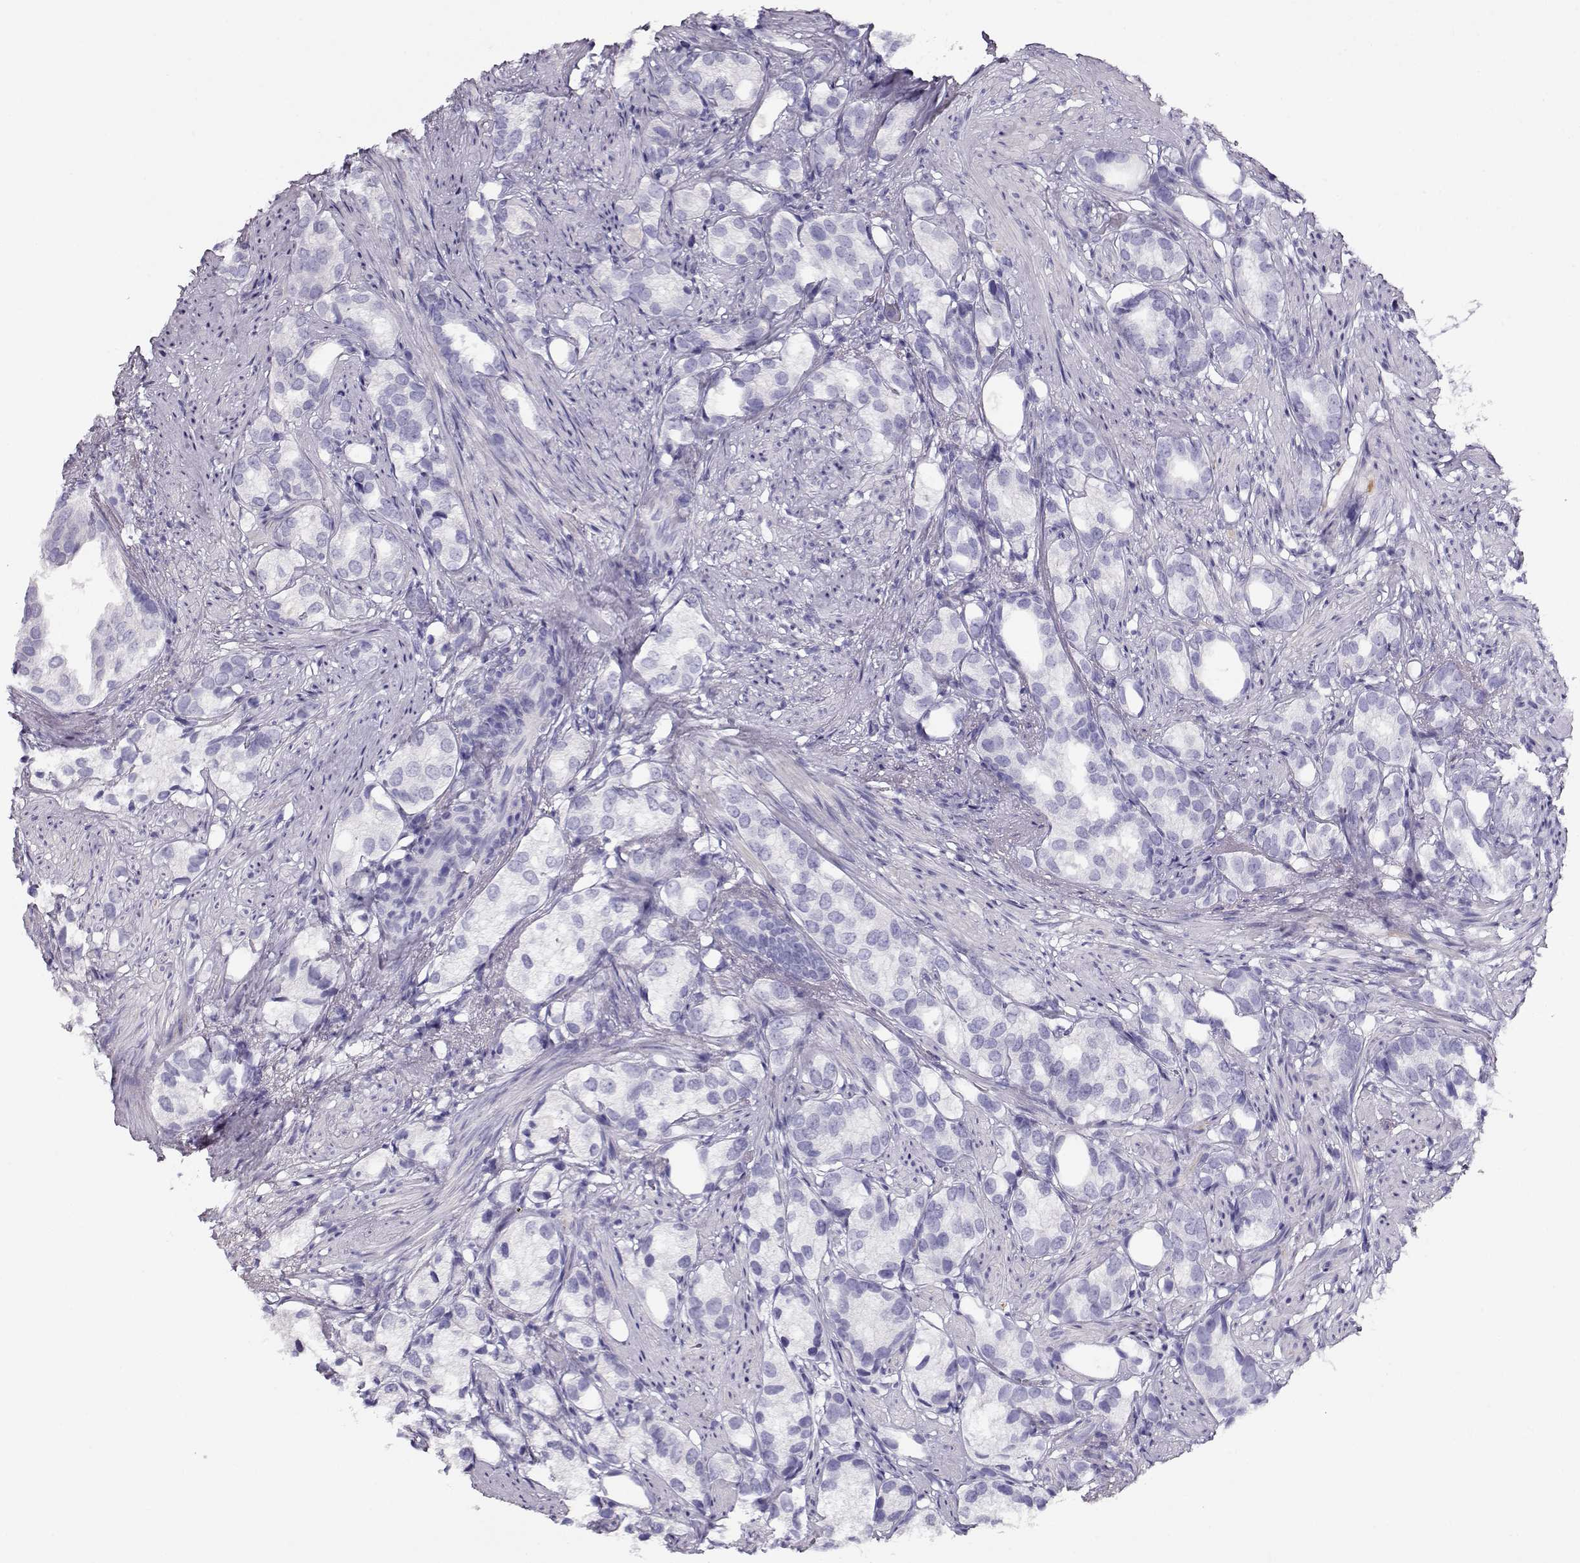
{"staining": {"intensity": "negative", "quantity": "none", "location": "none"}, "tissue": "prostate cancer", "cell_type": "Tumor cells", "image_type": "cancer", "snomed": [{"axis": "morphology", "description": "Adenocarcinoma, High grade"}, {"axis": "topography", "description": "Prostate"}], "caption": "The histopathology image reveals no significant staining in tumor cells of prostate cancer (adenocarcinoma (high-grade)). The staining was performed using DAB to visualize the protein expression in brown, while the nuclei were stained in blue with hematoxylin (Magnification: 20x).", "gene": "CRX", "patient": {"sex": "male", "age": 82}}